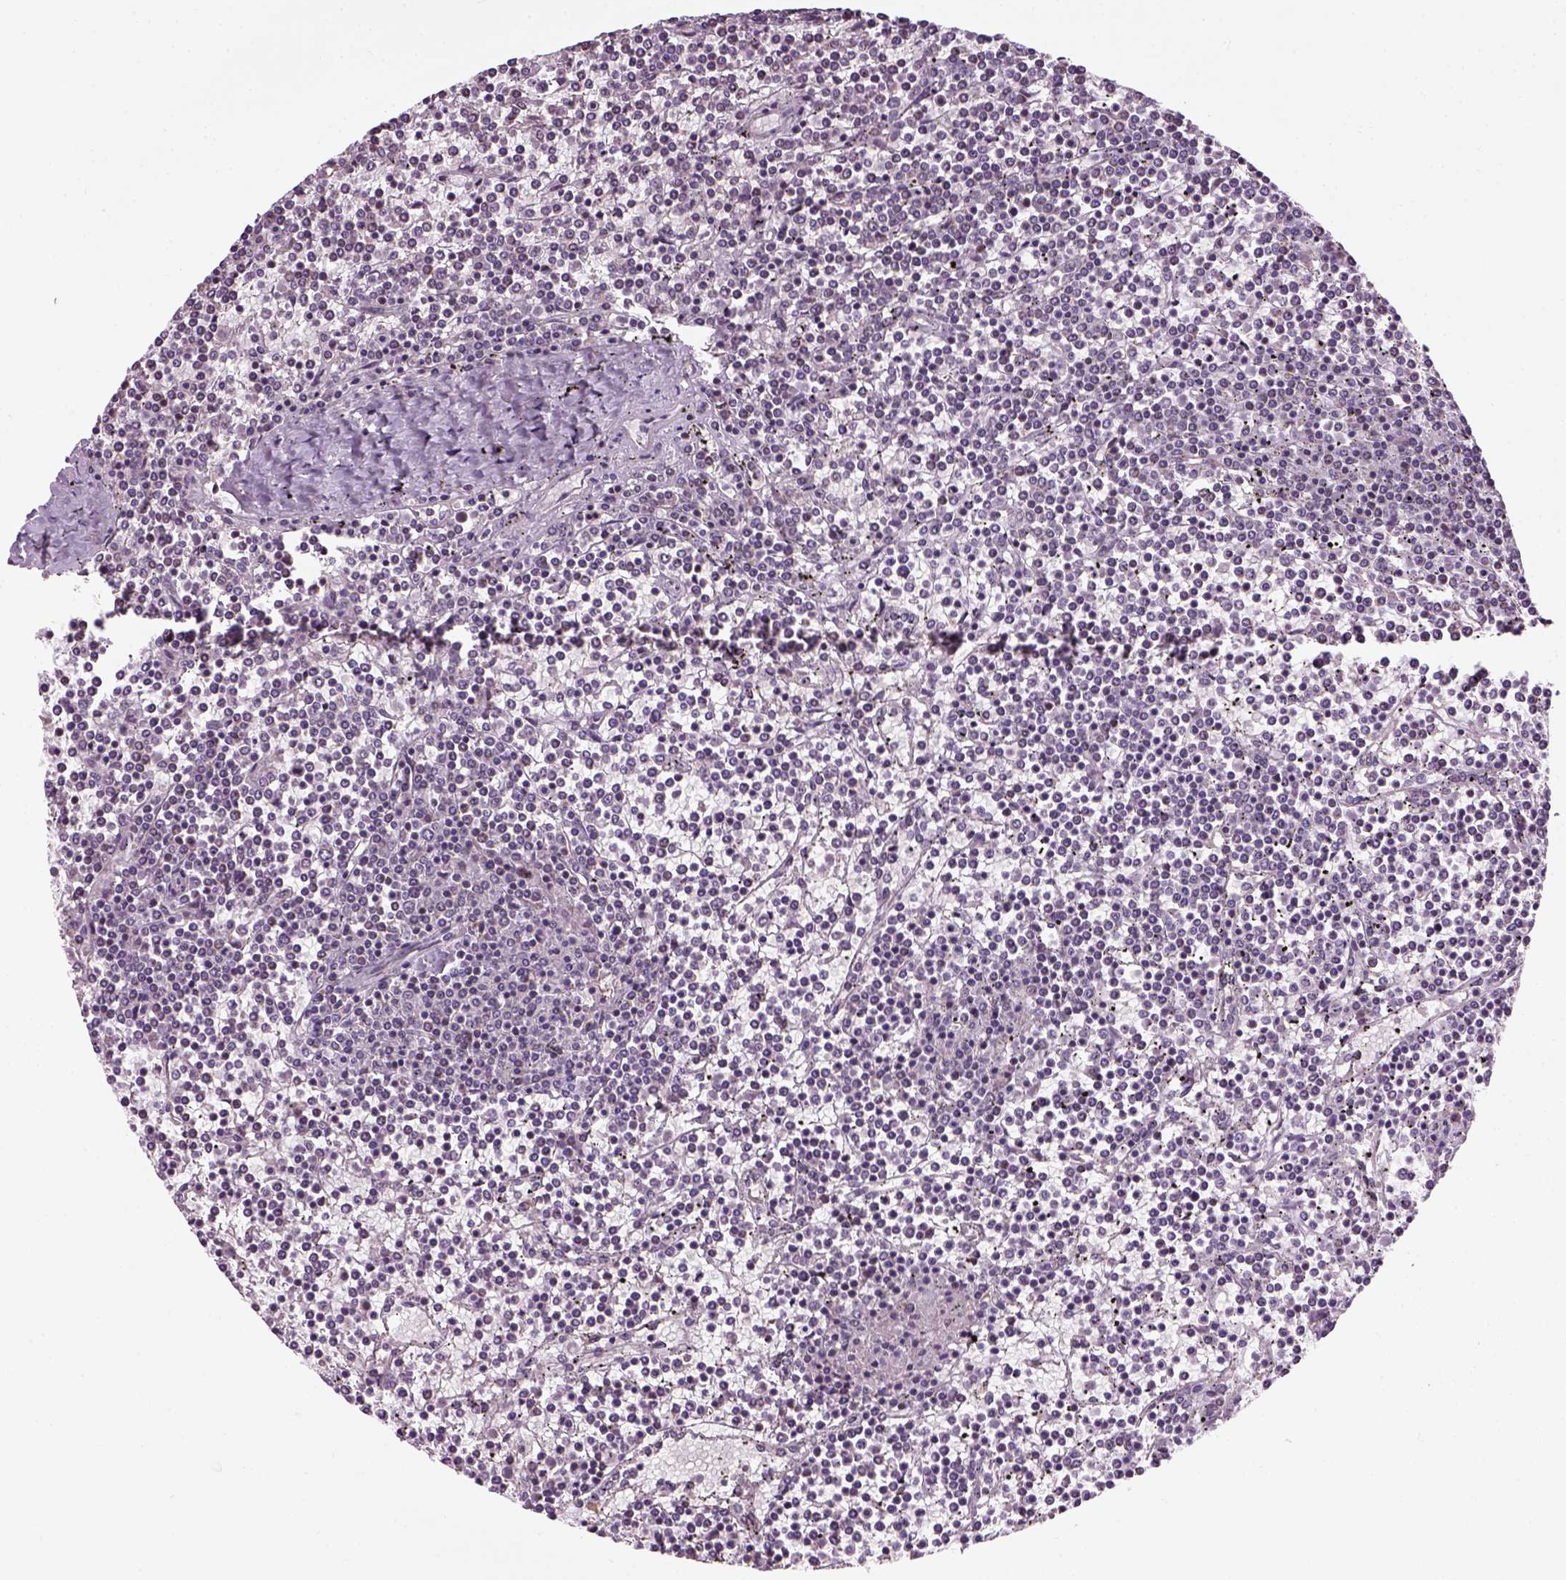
{"staining": {"intensity": "negative", "quantity": "none", "location": "none"}, "tissue": "lymphoma", "cell_type": "Tumor cells", "image_type": "cancer", "snomed": [{"axis": "morphology", "description": "Malignant lymphoma, non-Hodgkin's type, Low grade"}, {"axis": "topography", "description": "Spleen"}], "caption": "IHC micrograph of human low-grade malignant lymphoma, non-Hodgkin's type stained for a protein (brown), which shows no expression in tumor cells.", "gene": "XK", "patient": {"sex": "female", "age": 19}}